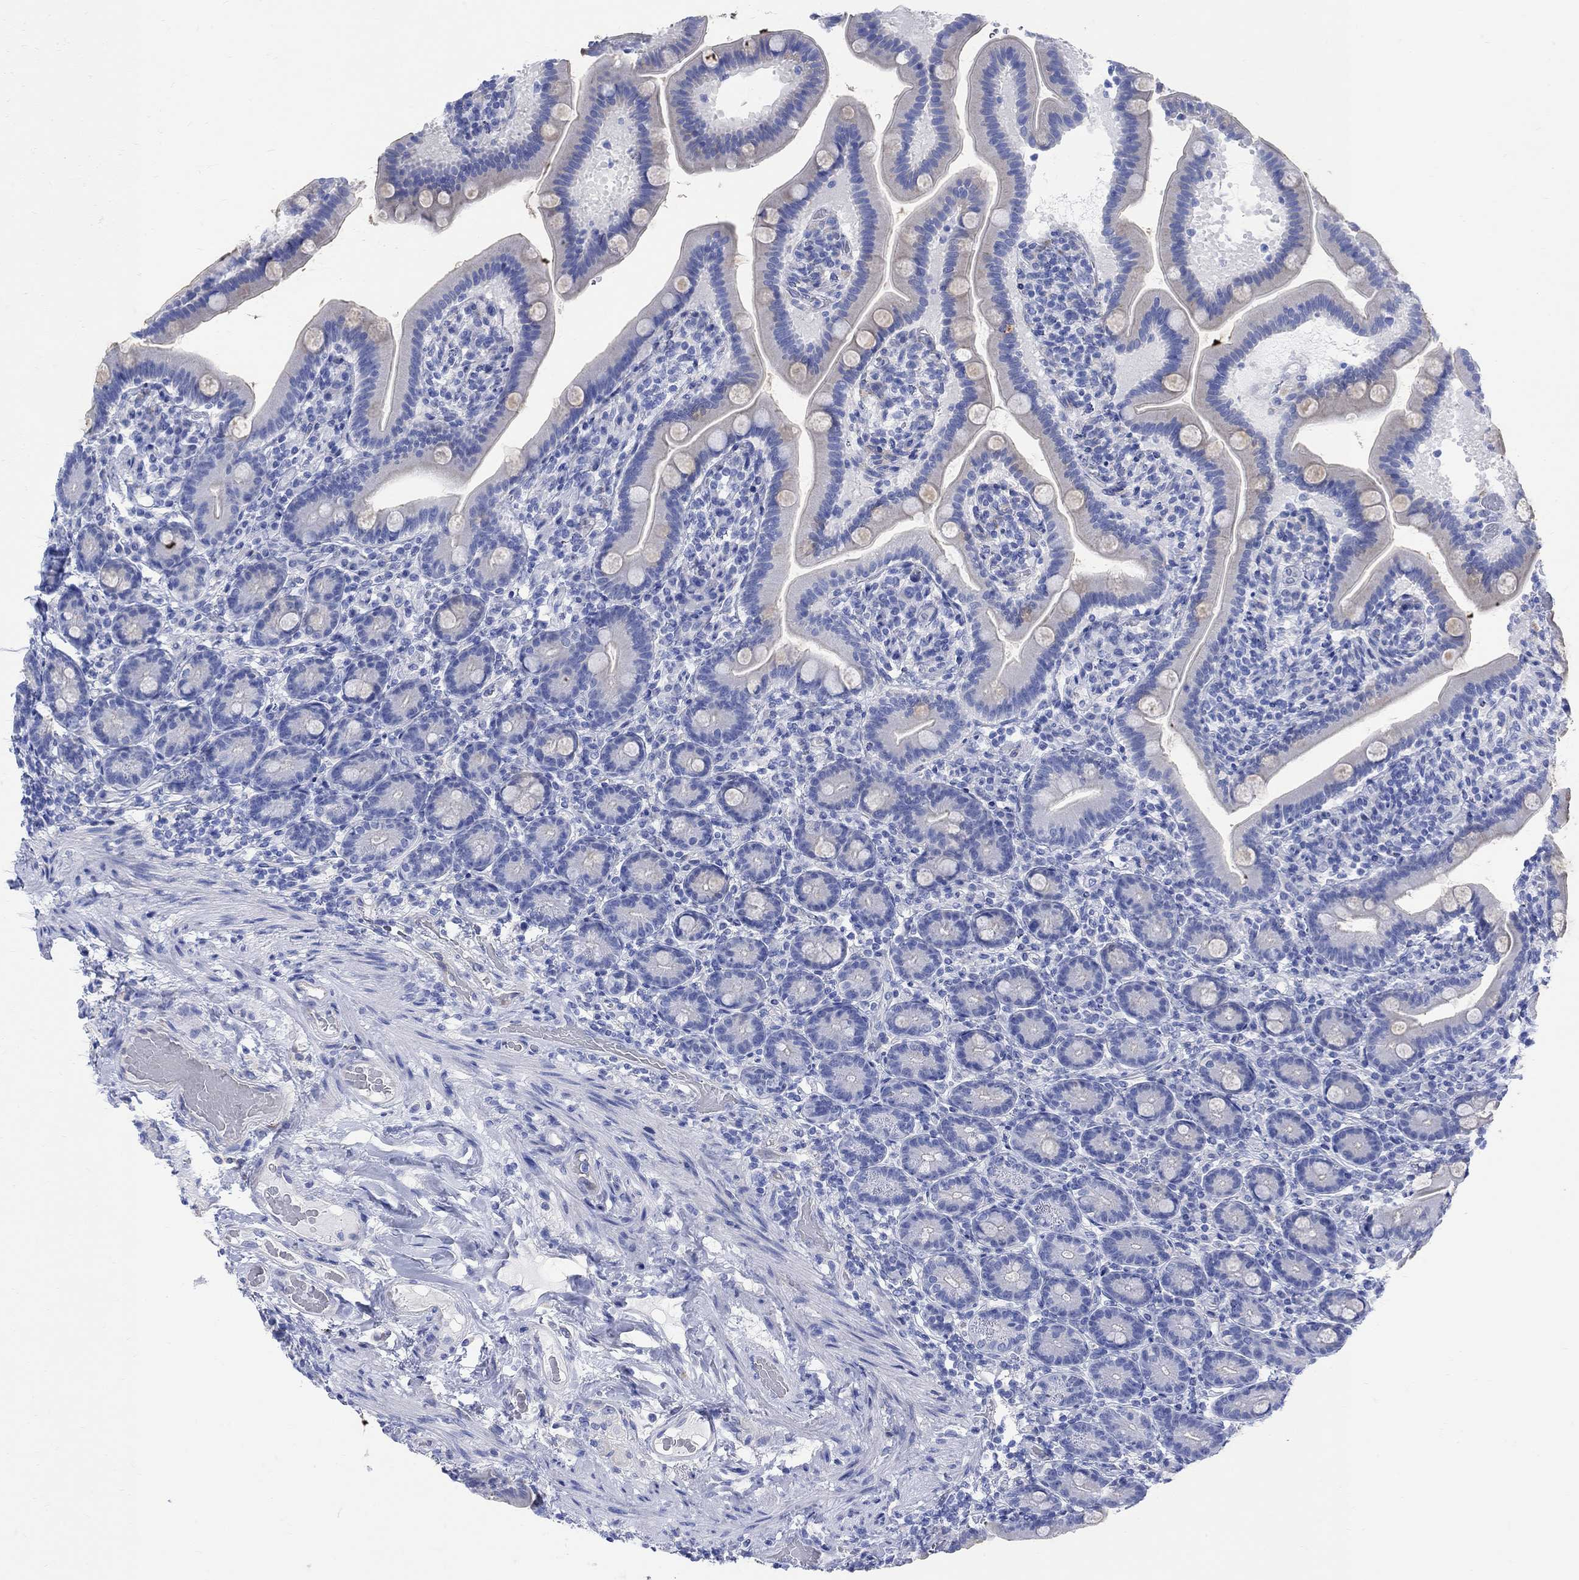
{"staining": {"intensity": "negative", "quantity": "none", "location": "none"}, "tissue": "small intestine", "cell_type": "Glandular cells", "image_type": "normal", "snomed": [{"axis": "morphology", "description": "Normal tissue, NOS"}, {"axis": "topography", "description": "Small intestine"}], "caption": "An IHC micrograph of normal small intestine is shown. There is no staining in glandular cells of small intestine. (DAB (3,3'-diaminobenzidine) IHC, high magnification).", "gene": "MYL1", "patient": {"sex": "male", "age": 66}}